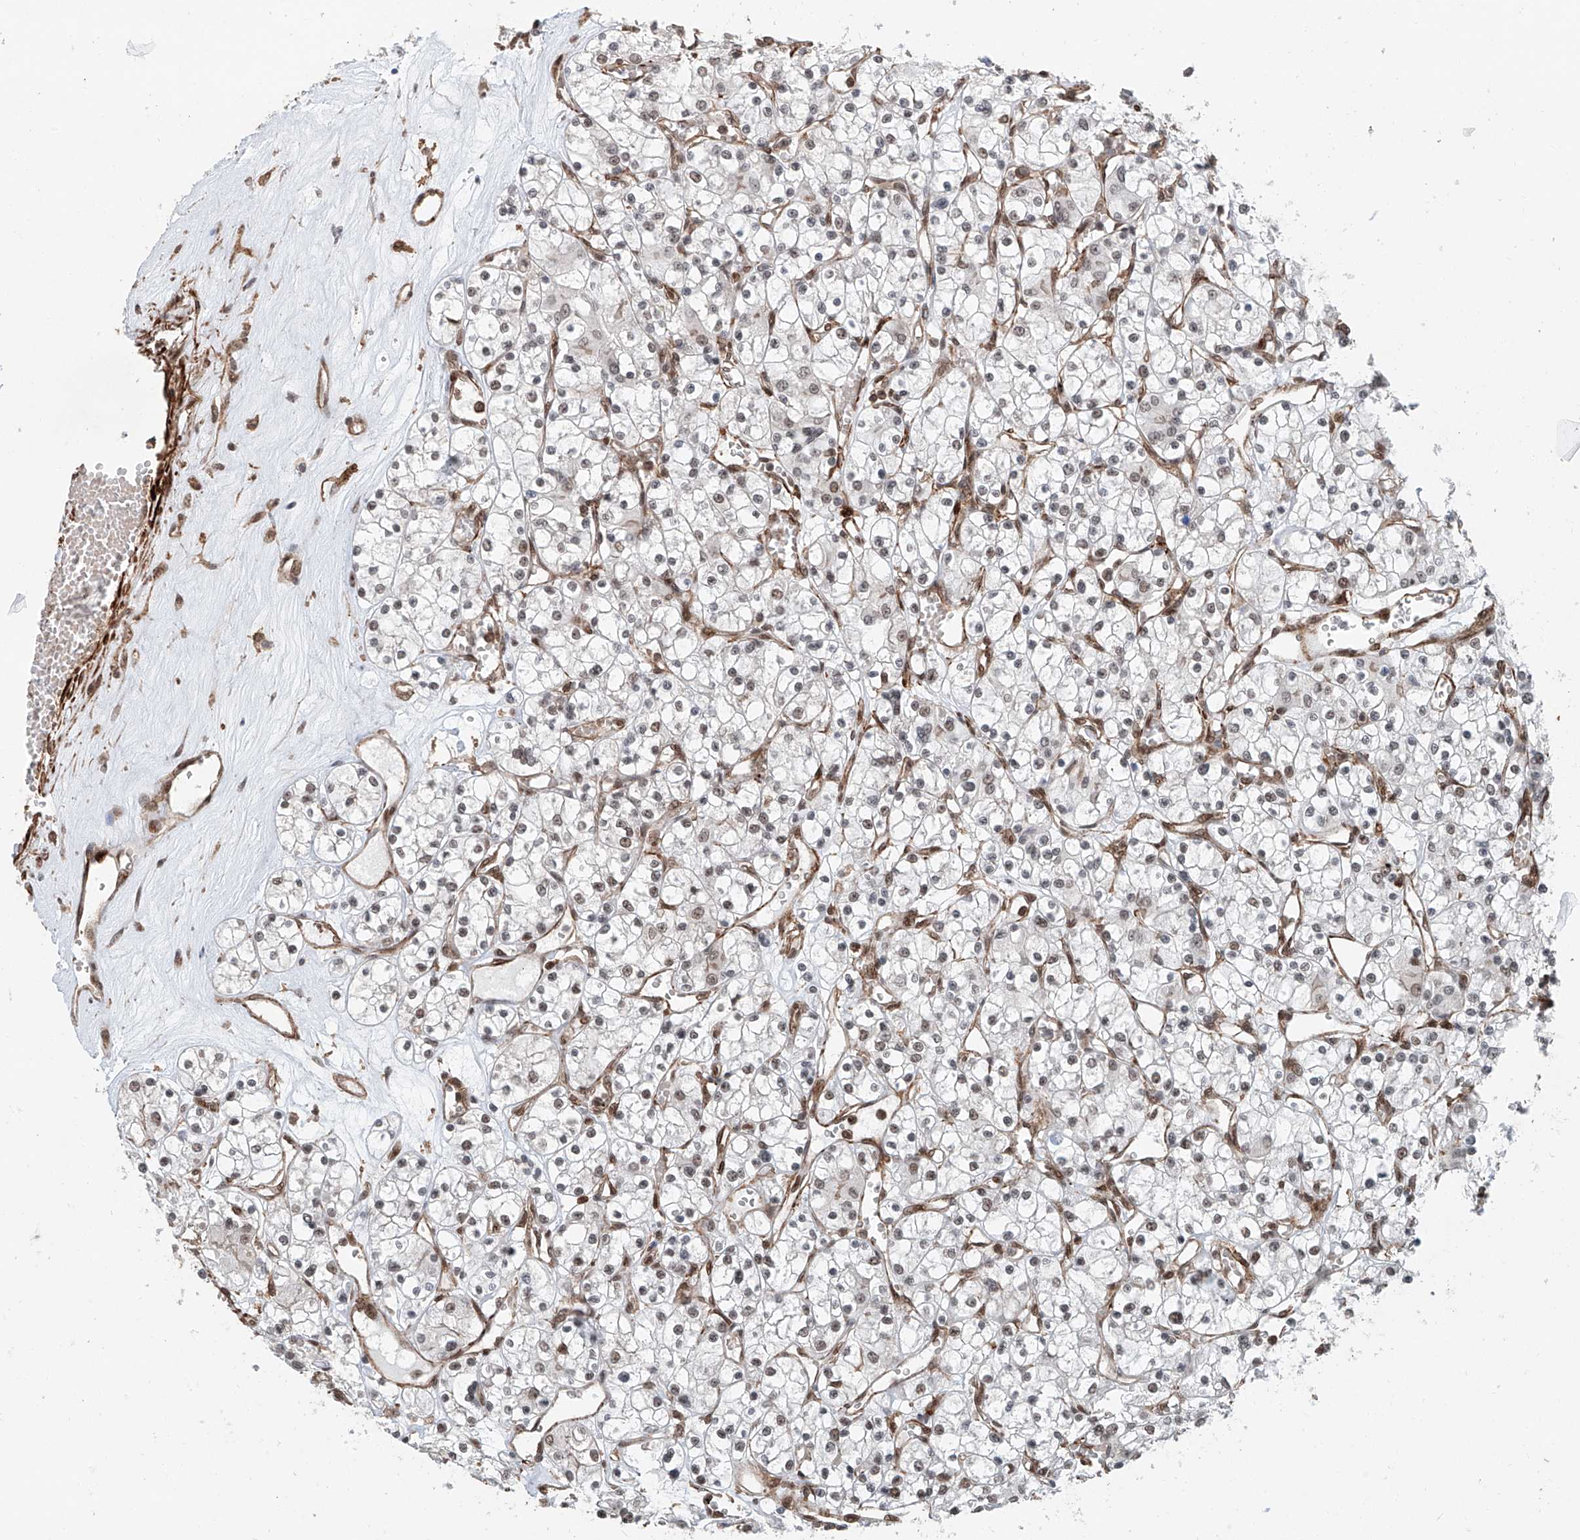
{"staining": {"intensity": "weak", "quantity": "<25%", "location": "nuclear"}, "tissue": "renal cancer", "cell_type": "Tumor cells", "image_type": "cancer", "snomed": [{"axis": "morphology", "description": "Adenocarcinoma, NOS"}, {"axis": "topography", "description": "Kidney"}], "caption": "Tumor cells show no significant protein positivity in renal cancer (adenocarcinoma). Nuclei are stained in blue.", "gene": "SDE2", "patient": {"sex": "female", "age": 59}}